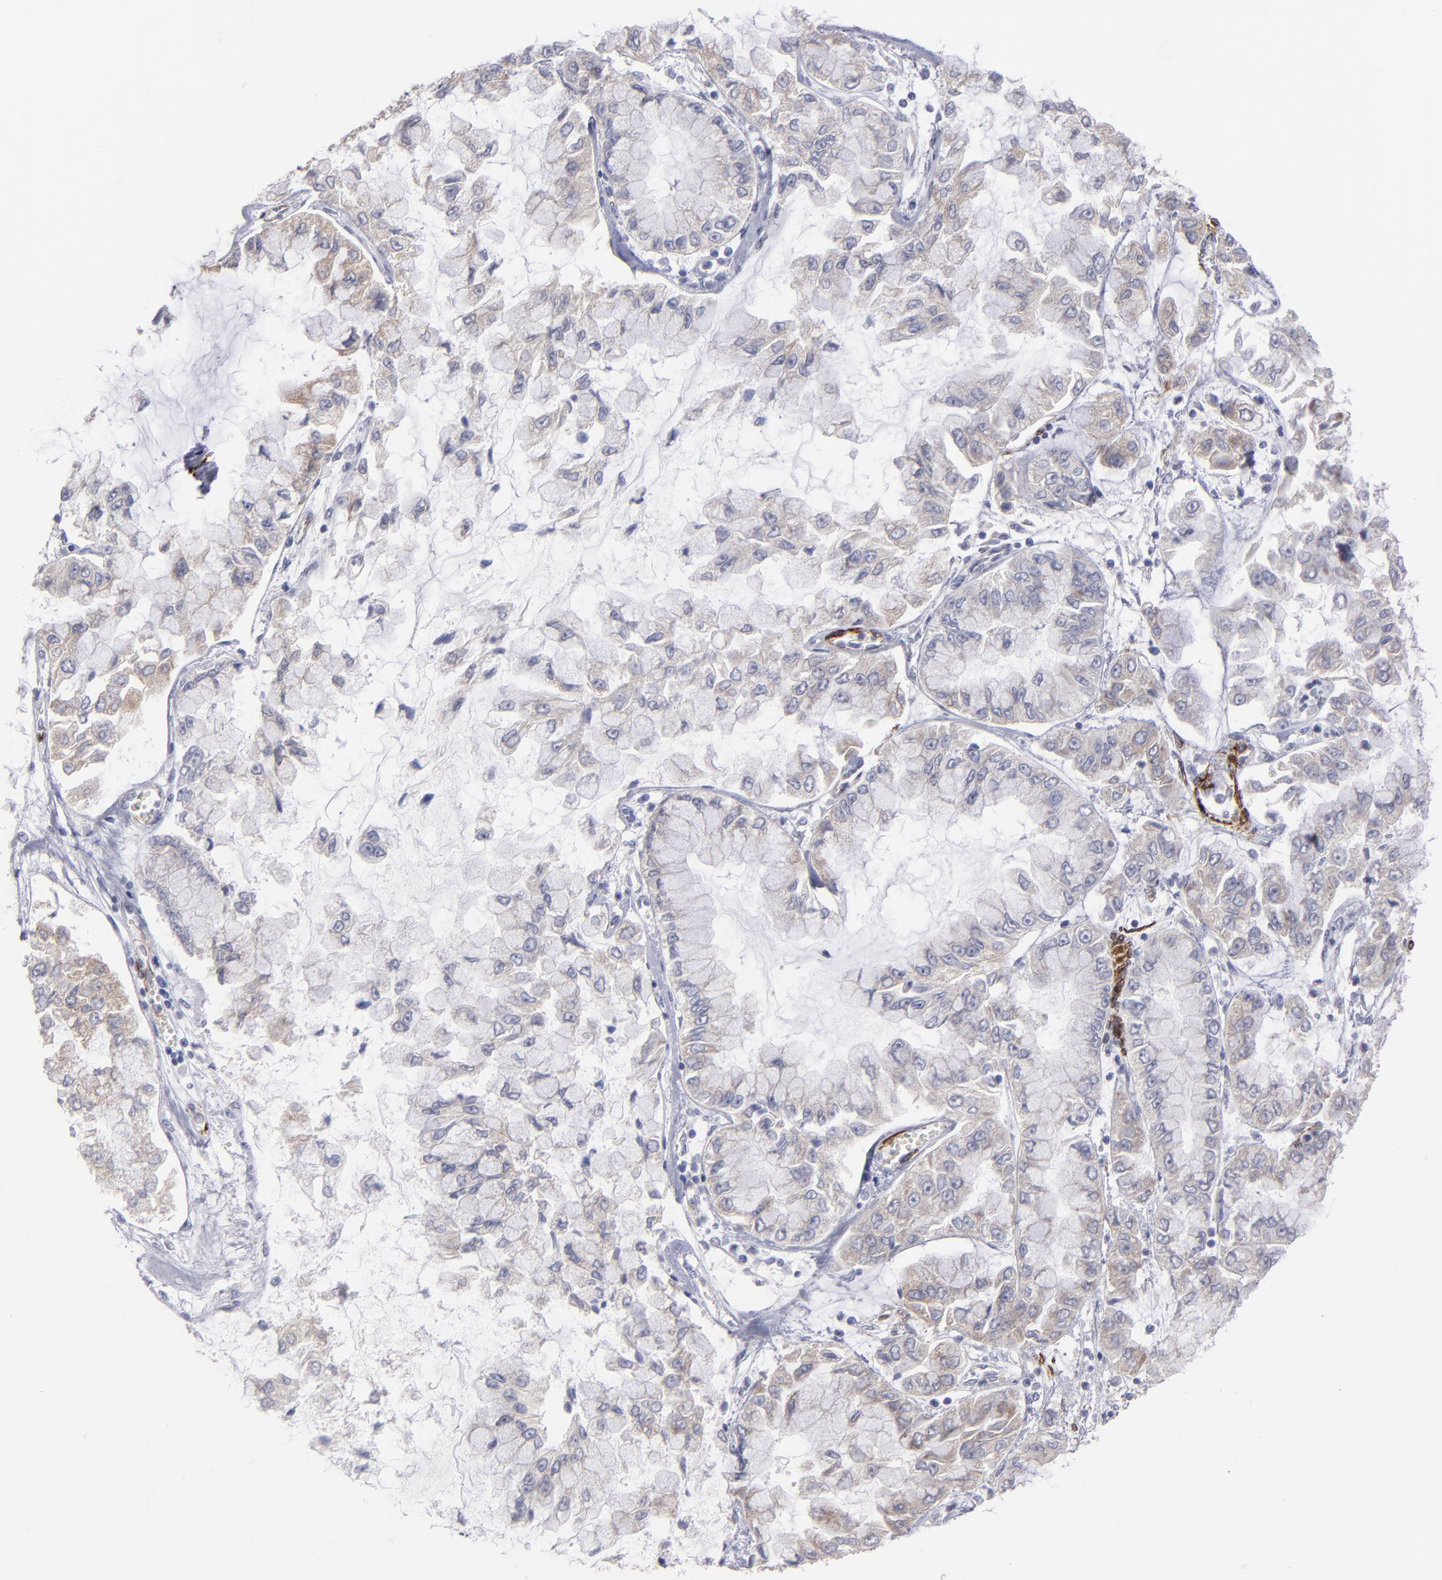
{"staining": {"intensity": "weak", "quantity": ">75%", "location": "cytoplasmic/membranous"}, "tissue": "liver cancer", "cell_type": "Tumor cells", "image_type": "cancer", "snomed": [{"axis": "morphology", "description": "Cholangiocarcinoma"}, {"axis": "topography", "description": "Liver"}], "caption": "The micrograph exhibits a brown stain indicating the presence of a protein in the cytoplasmic/membranous of tumor cells in liver cancer (cholangiocarcinoma).", "gene": "SLMAP", "patient": {"sex": "female", "age": 79}}